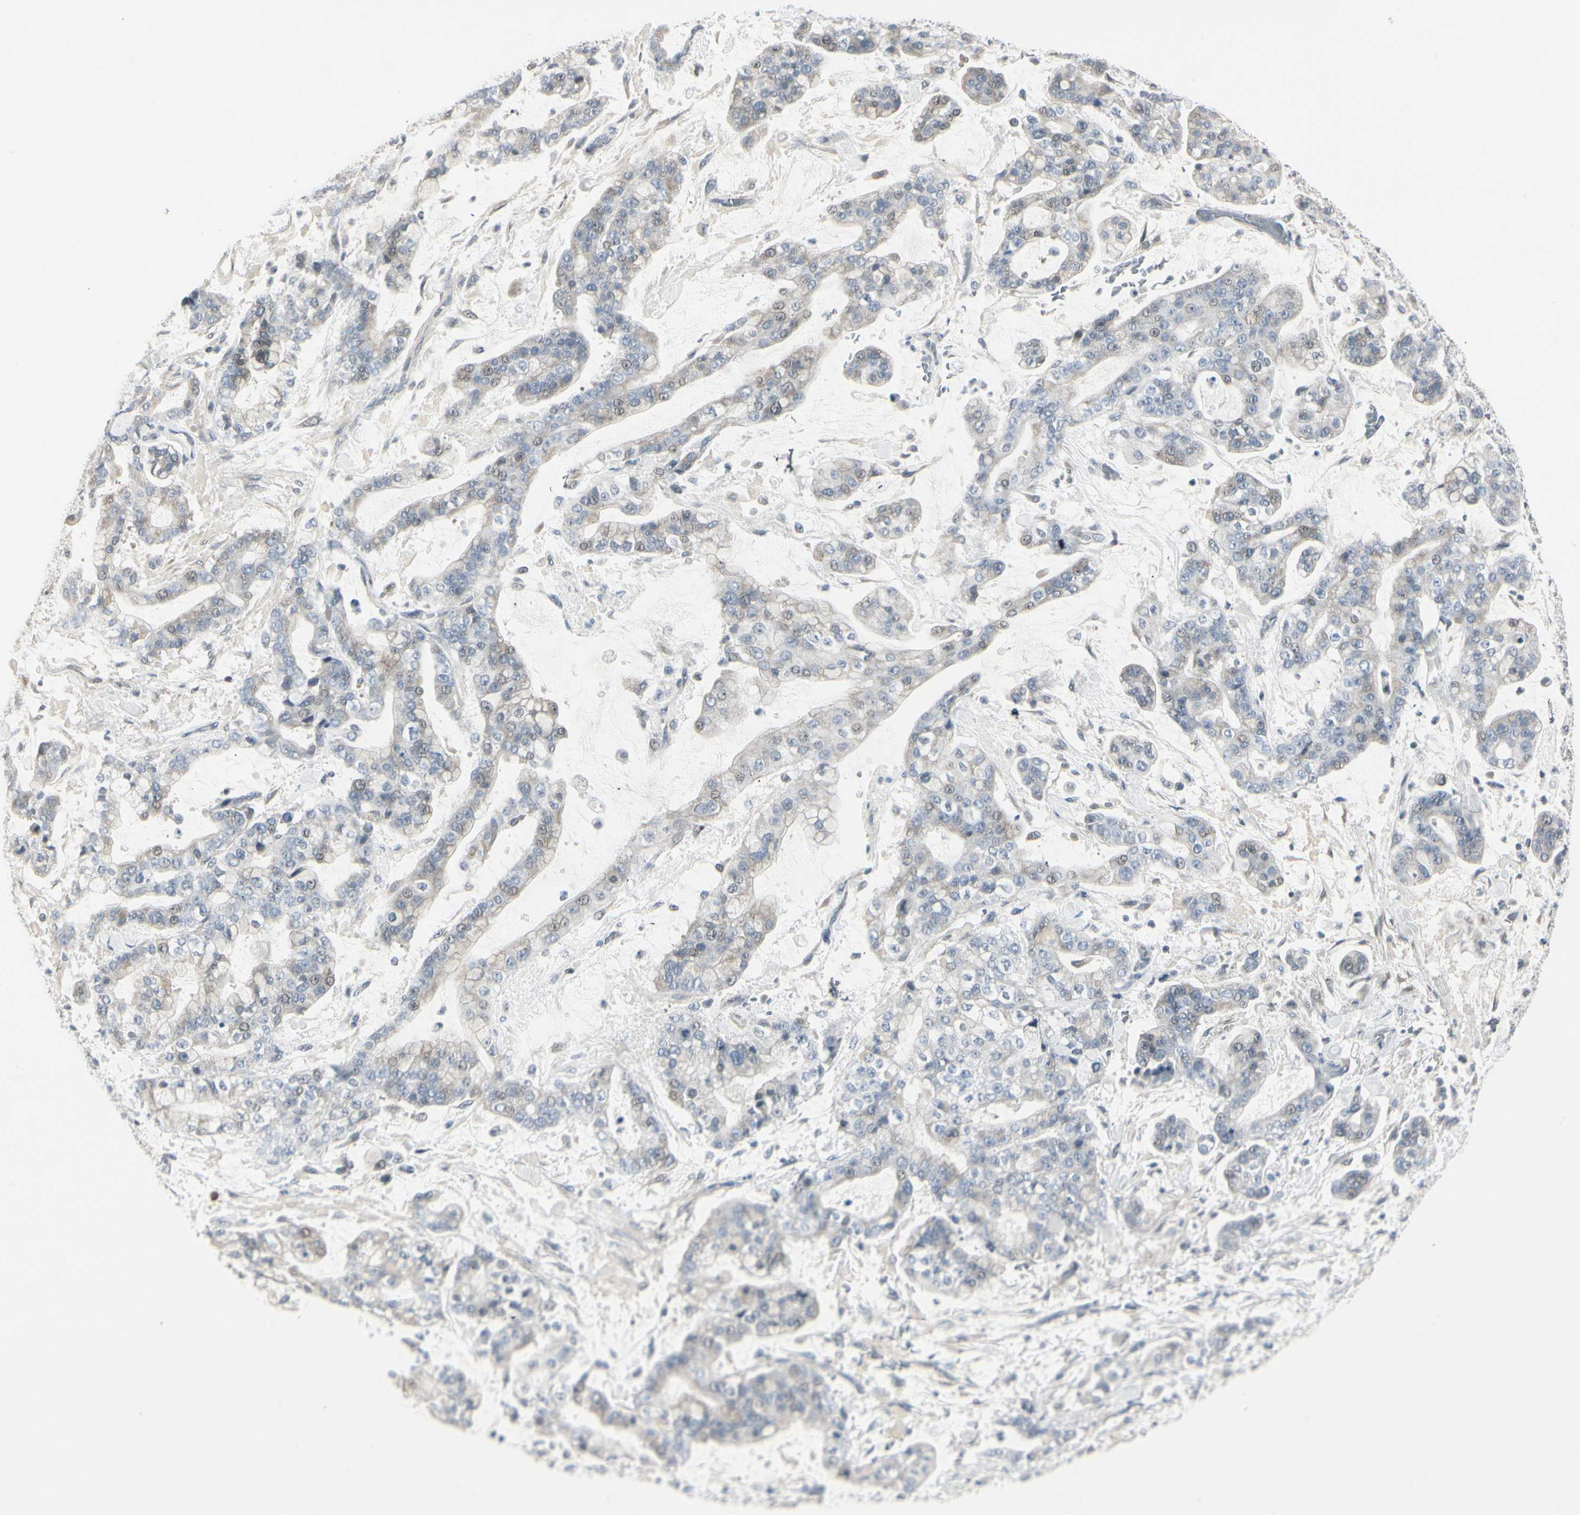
{"staining": {"intensity": "weak", "quantity": "<25%", "location": "cytoplasmic/membranous,nuclear"}, "tissue": "stomach cancer", "cell_type": "Tumor cells", "image_type": "cancer", "snomed": [{"axis": "morphology", "description": "Normal tissue, NOS"}, {"axis": "morphology", "description": "Adenocarcinoma, NOS"}, {"axis": "topography", "description": "Stomach, upper"}, {"axis": "topography", "description": "Stomach"}], "caption": "Tumor cells show no significant expression in stomach cancer.", "gene": "DMPK", "patient": {"sex": "male", "age": 76}}